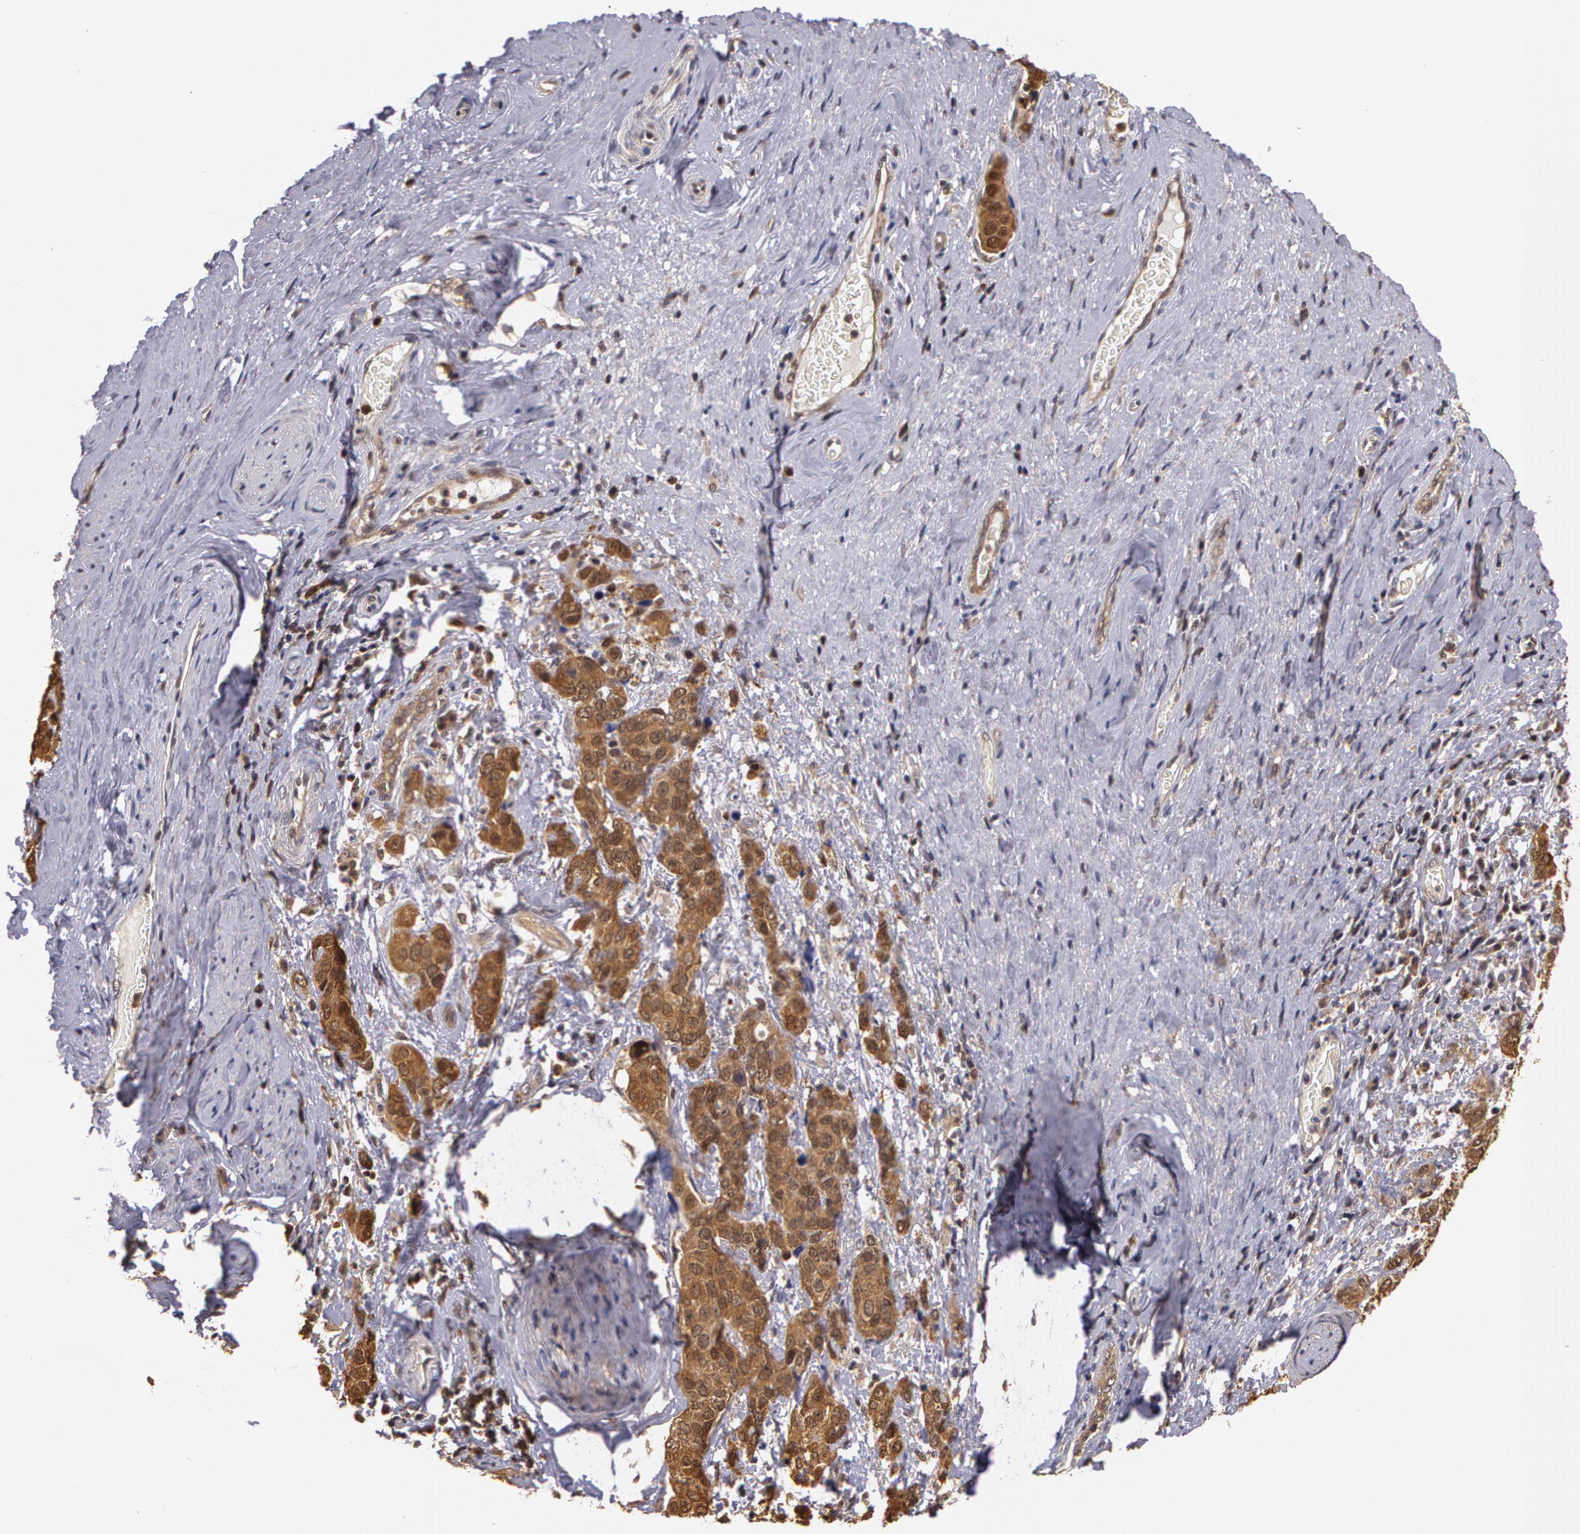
{"staining": {"intensity": "moderate", "quantity": ">75%", "location": "cytoplasmic/membranous"}, "tissue": "cervical cancer", "cell_type": "Tumor cells", "image_type": "cancer", "snomed": [{"axis": "morphology", "description": "Squamous cell carcinoma, NOS"}, {"axis": "topography", "description": "Cervix"}], "caption": "Immunohistochemical staining of cervical squamous cell carcinoma shows medium levels of moderate cytoplasmic/membranous expression in approximately >75% of tumor cells.", "gene": "AHSA1", "patient": {"sex": "female", "age": 54}}